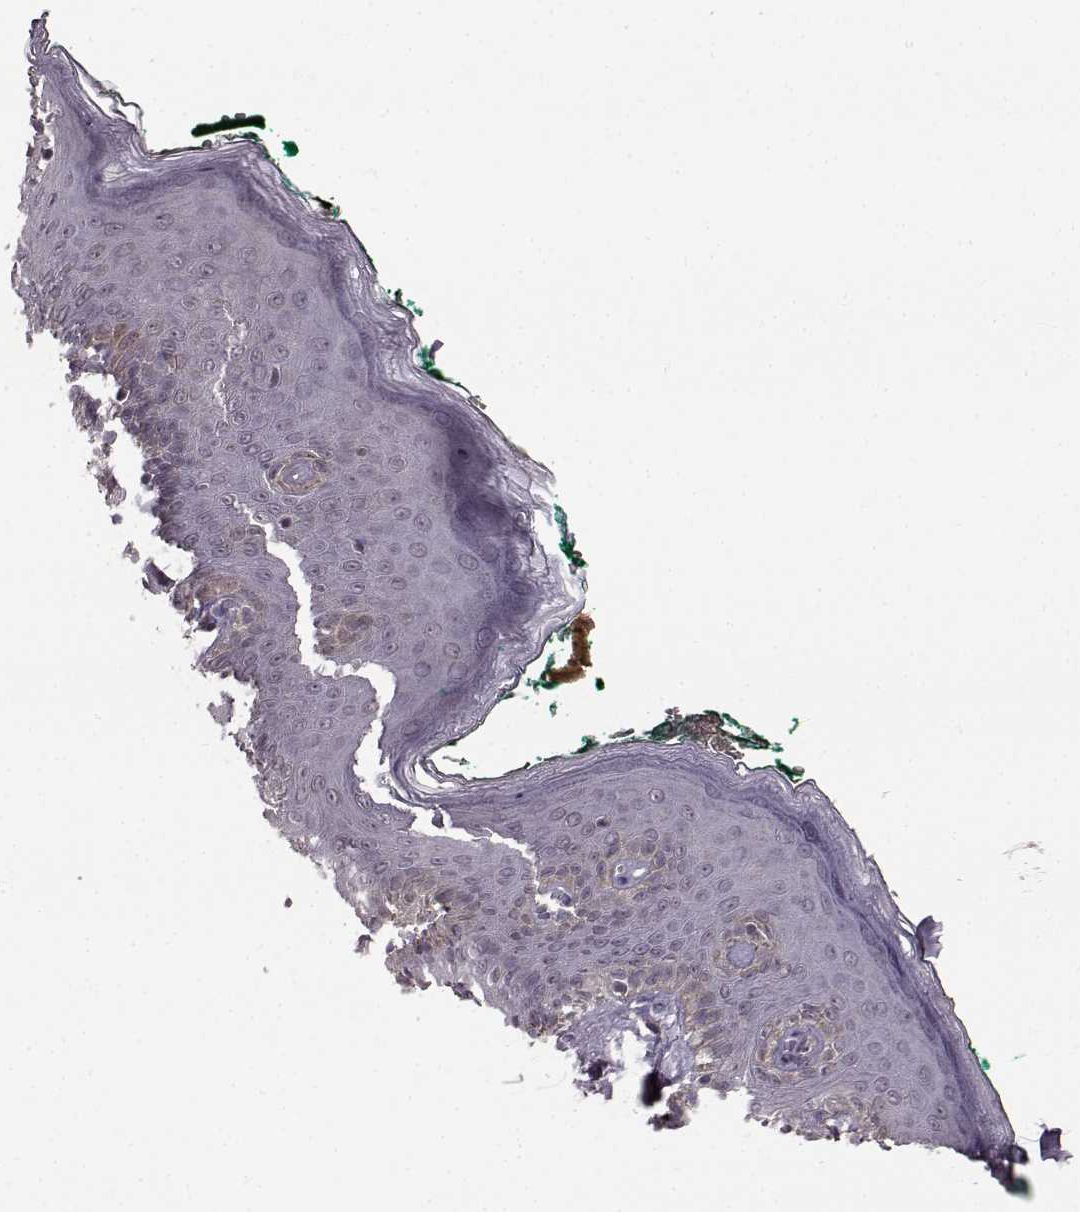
{"staining": {"intensity": "negative", "quantity": "none", "location": "none"}, "tissue": "skin", "cell_type": "Epidermal cells", "image_type": "normal", "snomed": [{"axis": "morphology", "description": "Normal tissue, NOS"}, {"axis": "topography", "description": "Vulva"}], "caption": "The micrograph demonstrates no staining of epidermal cells in normal skin.", "gene": "NRL", "patient": {"sex": "female", "age": 66}}